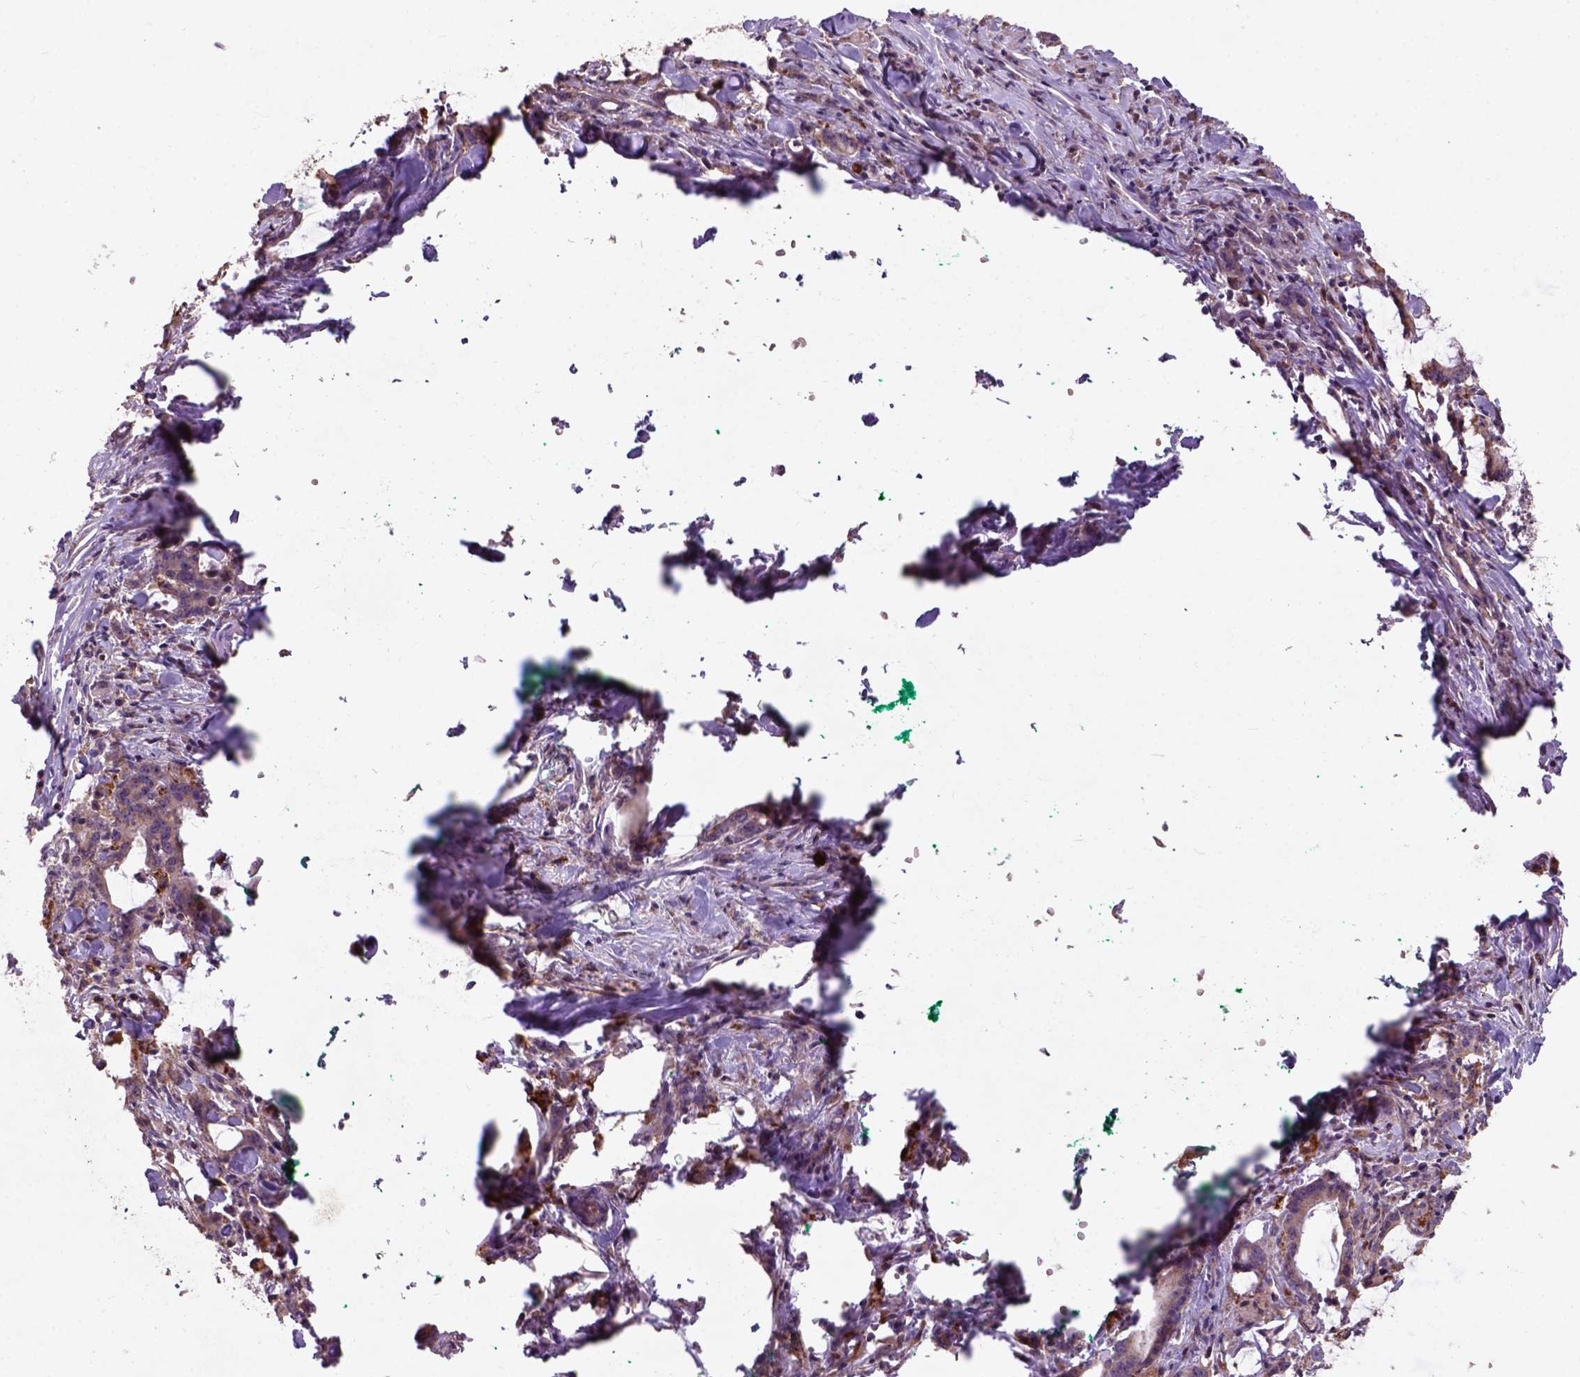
{"staining": {"intensity": "moderate", "quantity": ">75%", "location": "cytoplasmic/membranous"}, "tissue": "stomach cancer", "cell_type": "Tumor cells", "image_type": "cancer", "snomed": [{"axis": "morphology", "description": "Adenocarcinoma, NOS"}, {"axis": "topography", "description": "Stomach, upper"}], "caption": "Immunohistochemical staining of adenocarcinoma (stomach) demonstrates medium levels of moderate cytoplasmic/membranous expression in approximately >75% of tumor cells.", "gene": "KBTBD8", "patient": {"sex": "male", "age": 68}}